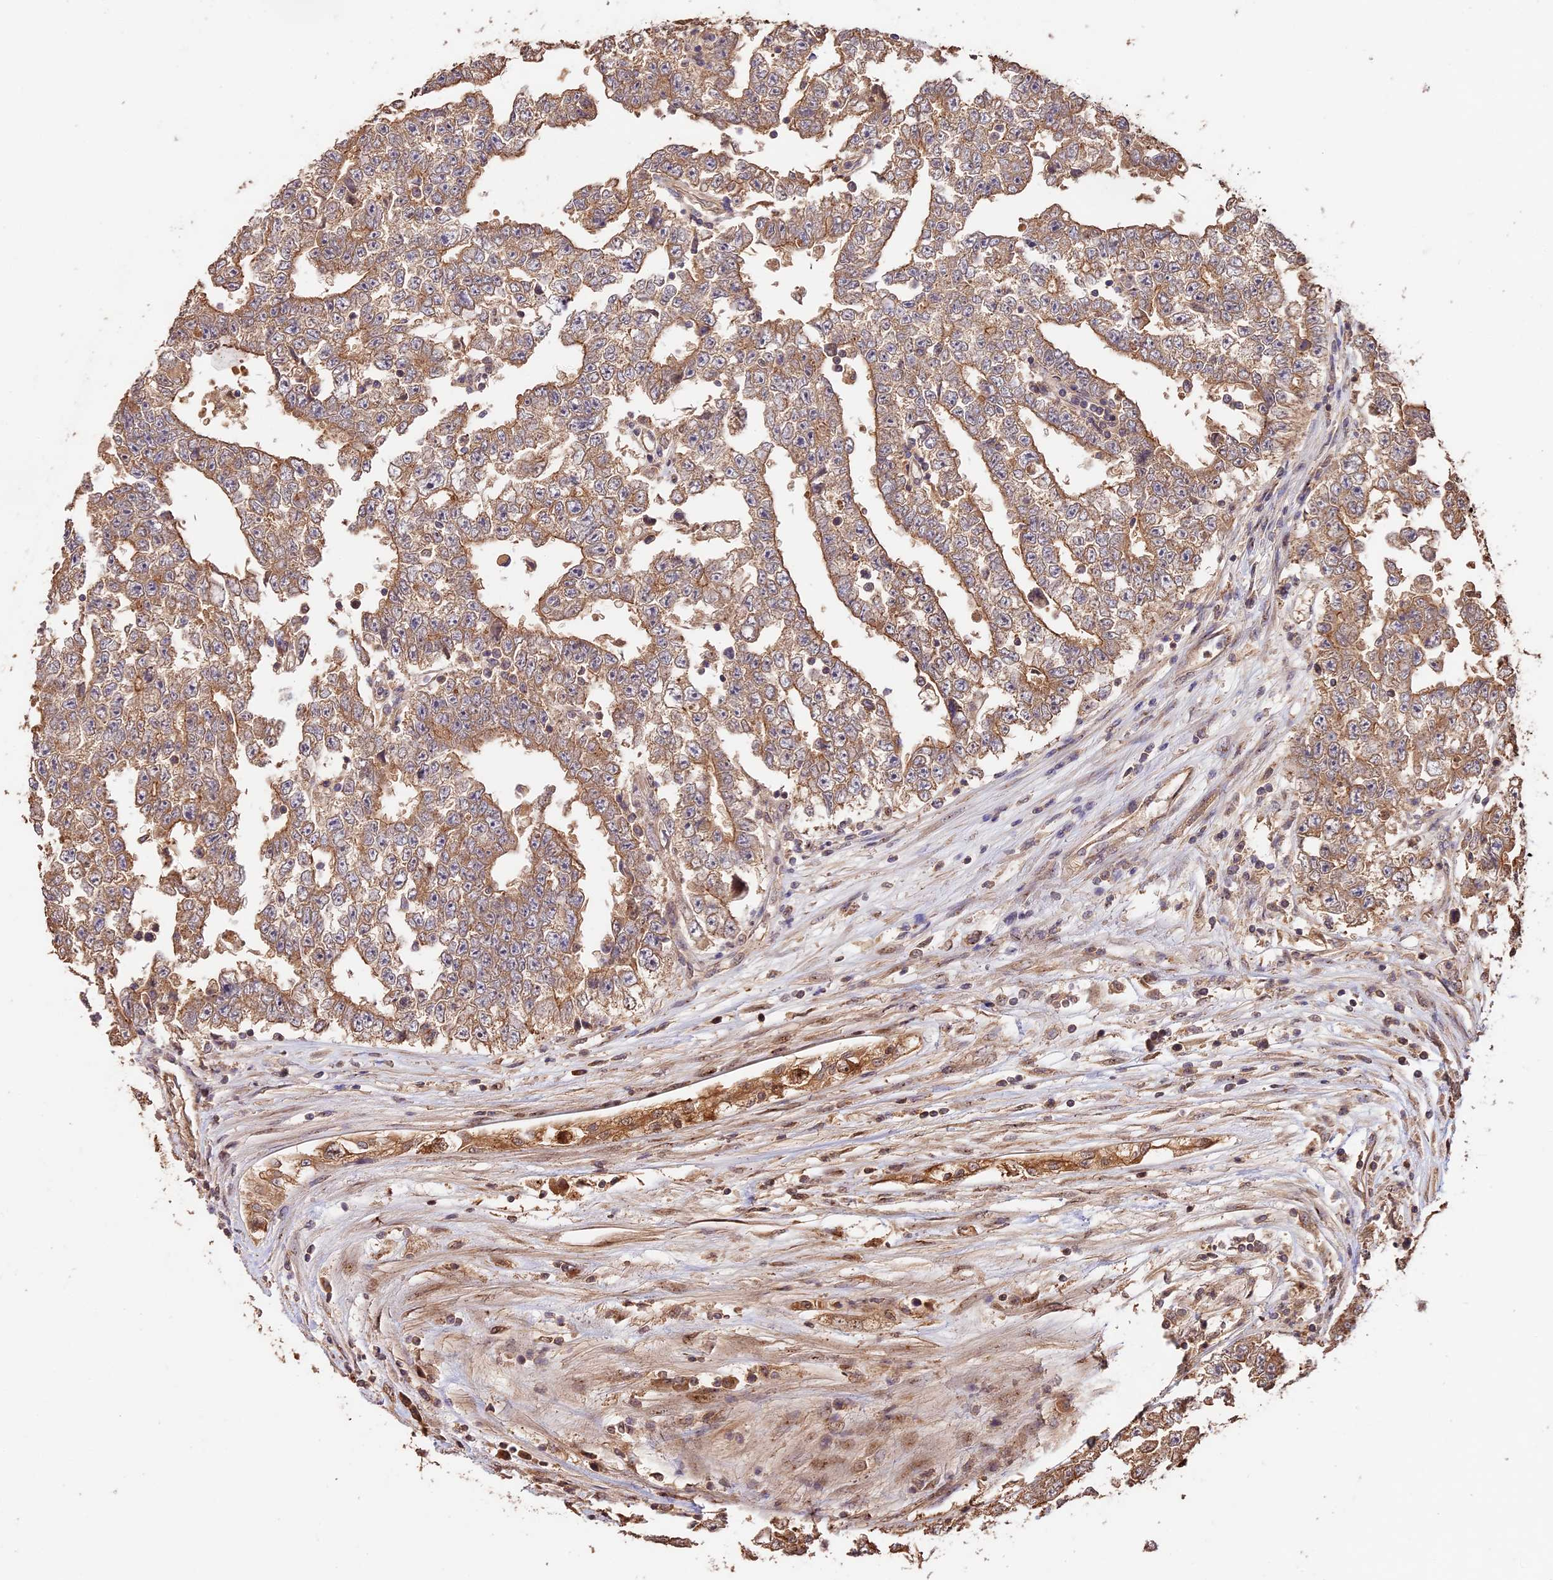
{"staining": {"intensity": "weak", "quantity": "25%-75%", "location": "cytoplasmic/membranous"}, "tissue": "testis cancer", "cell_type": "Tumor cells", "image_type": "cancer", "snomed": [{"axis": "morphology", "description": "Carcinoma, Embryonal, NOS"}, {"axis": "topography", "description": "Testis"}], "caption": "Immunohistochemistry (IHC) histopathology image of testis embryonal carcinoma stained for a protein (brown), which shows low levels of weak cytoplasmic/membranous expression in about 25%-75% of tumor cells.", "gene": "PPP1R37", "patient": {"sex": "male", "age": 25}}